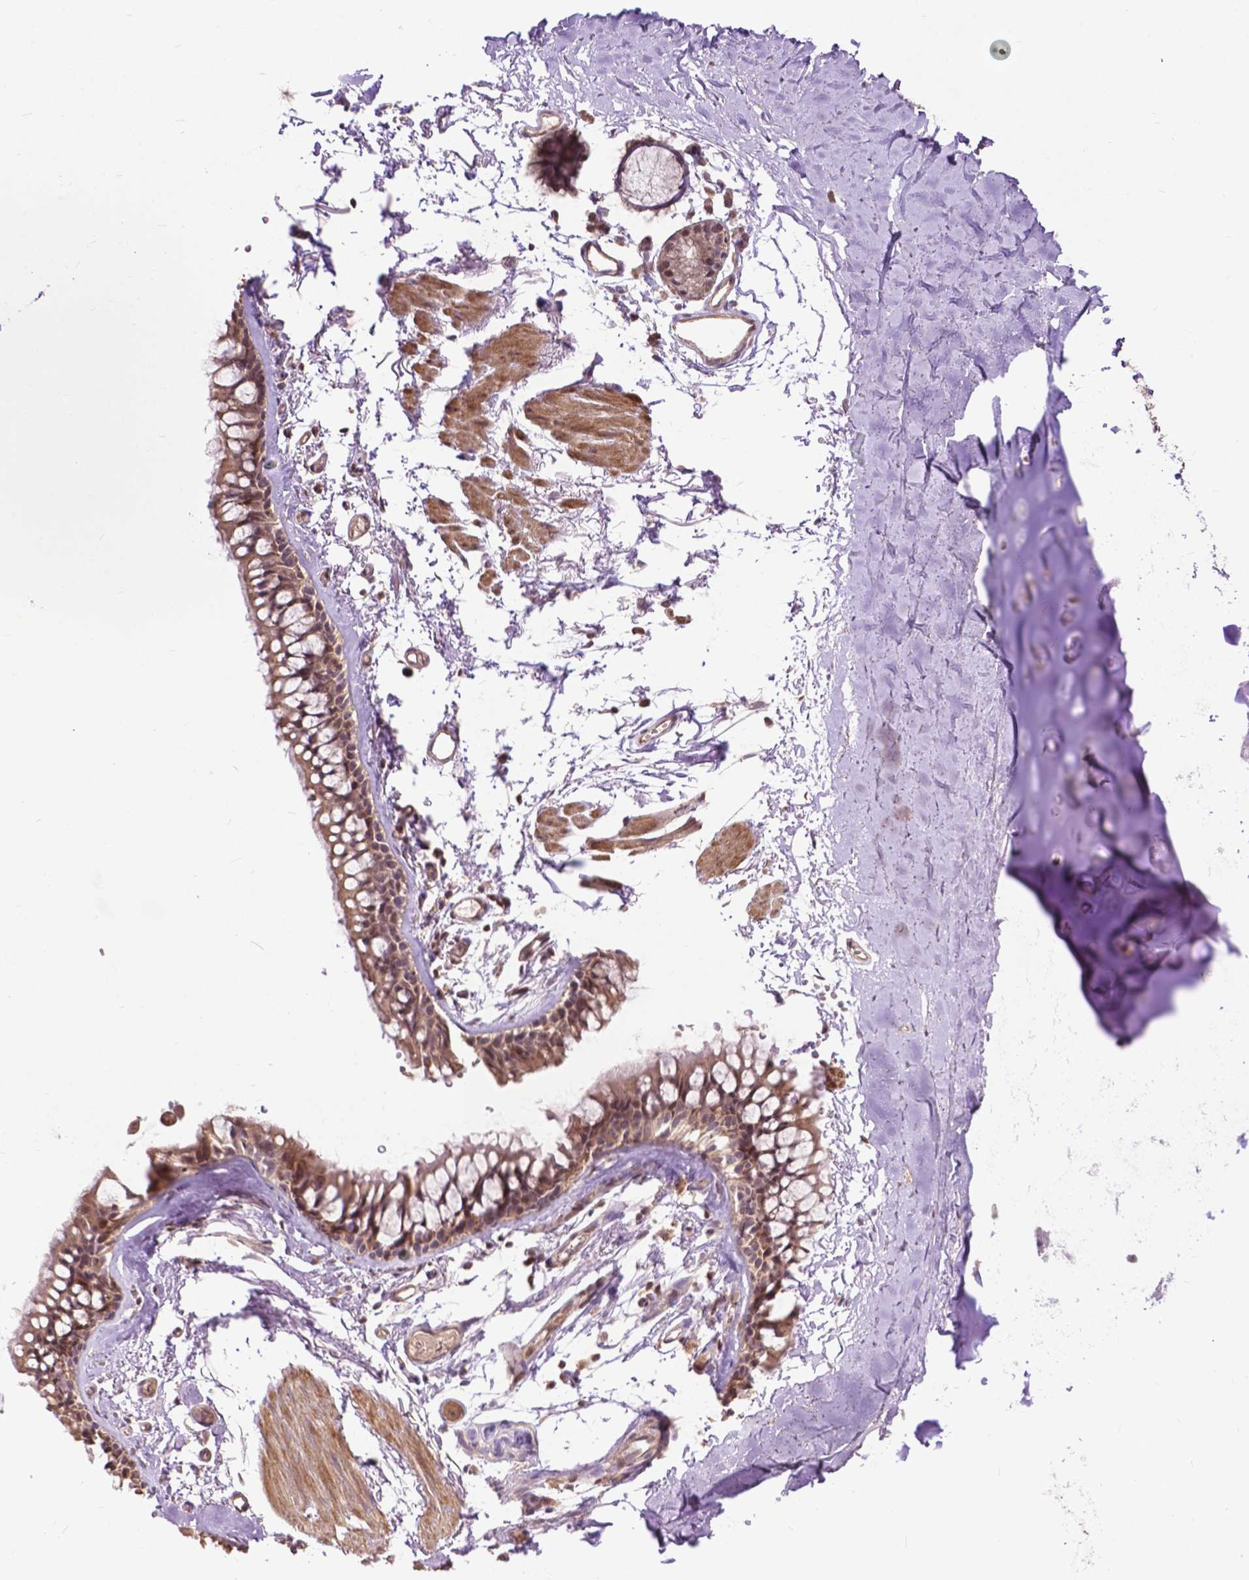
{"staining": {"intensity": "moderate", "quantity": ">75%", "location": "cytoplasmic/membranous,nuclear"}, "tissue": "soft tissue", "cell_type": "Chondrocytes", "image_type": "normal", "snomed": [{"axis": "morphology", "description": "Normal tissue, NOS"}, {"axis": "topography", "description": "Cartilage tissue"}, {"axis": "topography", "description": "Bronchus"}], "caption": "DAB (3,3'-diaminobenzidine) immunohistochemical staining of benign human soft tissue demonstrates moderate cytoplasmic/membranous,nuclear protein positivity in about >75% of chondrocytes. Immunohistochemistry (ihc) stains the protein in brown and the nuclei are stained blue.", "gene": "CHMP4A", "patient": {"sex": "female", "age": 79}}